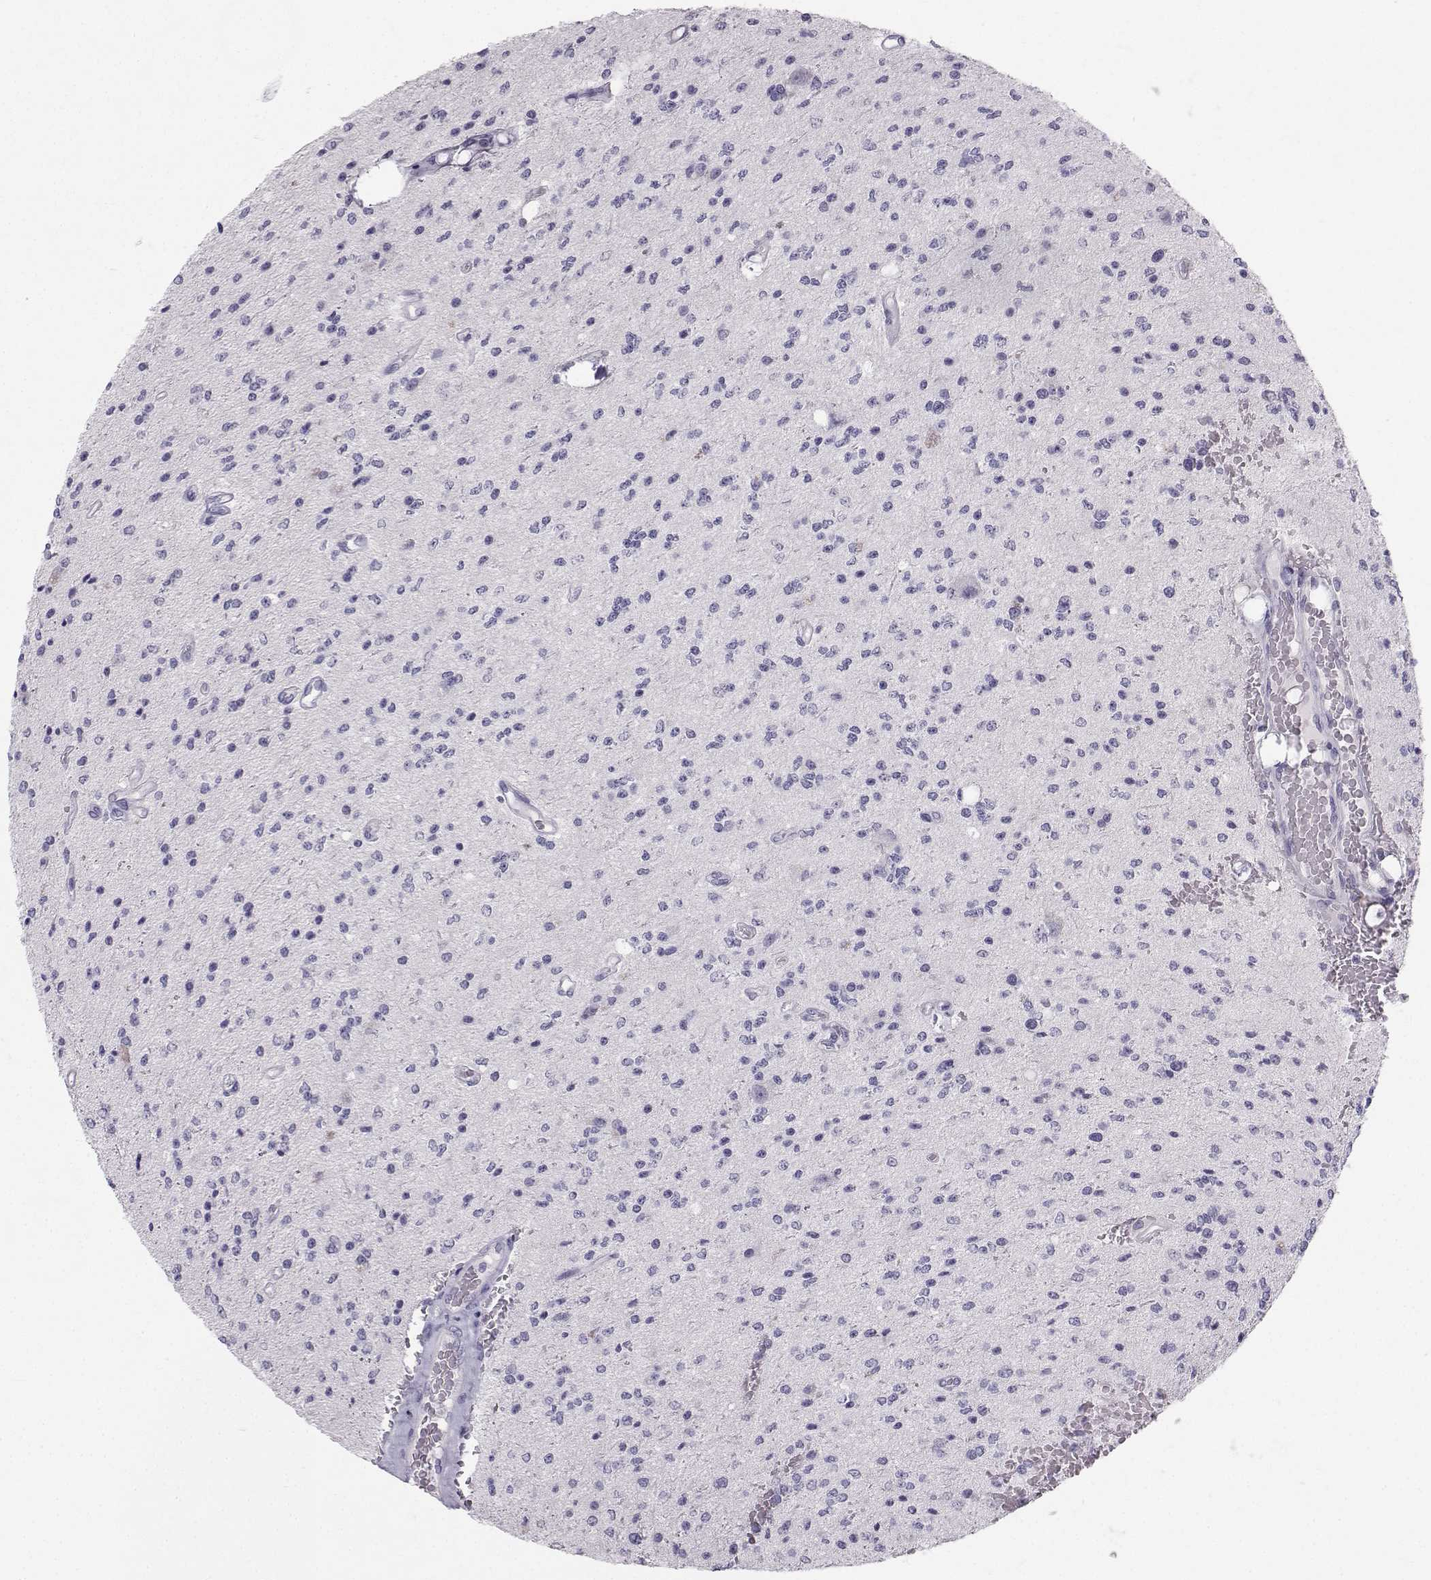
{"staining": {"intensity": "negative", "quantity": "none", "location": "none"}, "tissue": "glioma", "cell_type": "Tumor cells", "image_type": "cancer", "snomed": [{"axis": "morphology", "description": "Glioma, malignant, Low grade"}, {"axis": "topography", "description": "Brain"}], "caption": "Human low-grade glioma (malignant) stained for a protein using IHC demonstrates no positivity in tumor cells.", "gene": "SYCE1", "patient": {"sex": "male", "age": 67}}